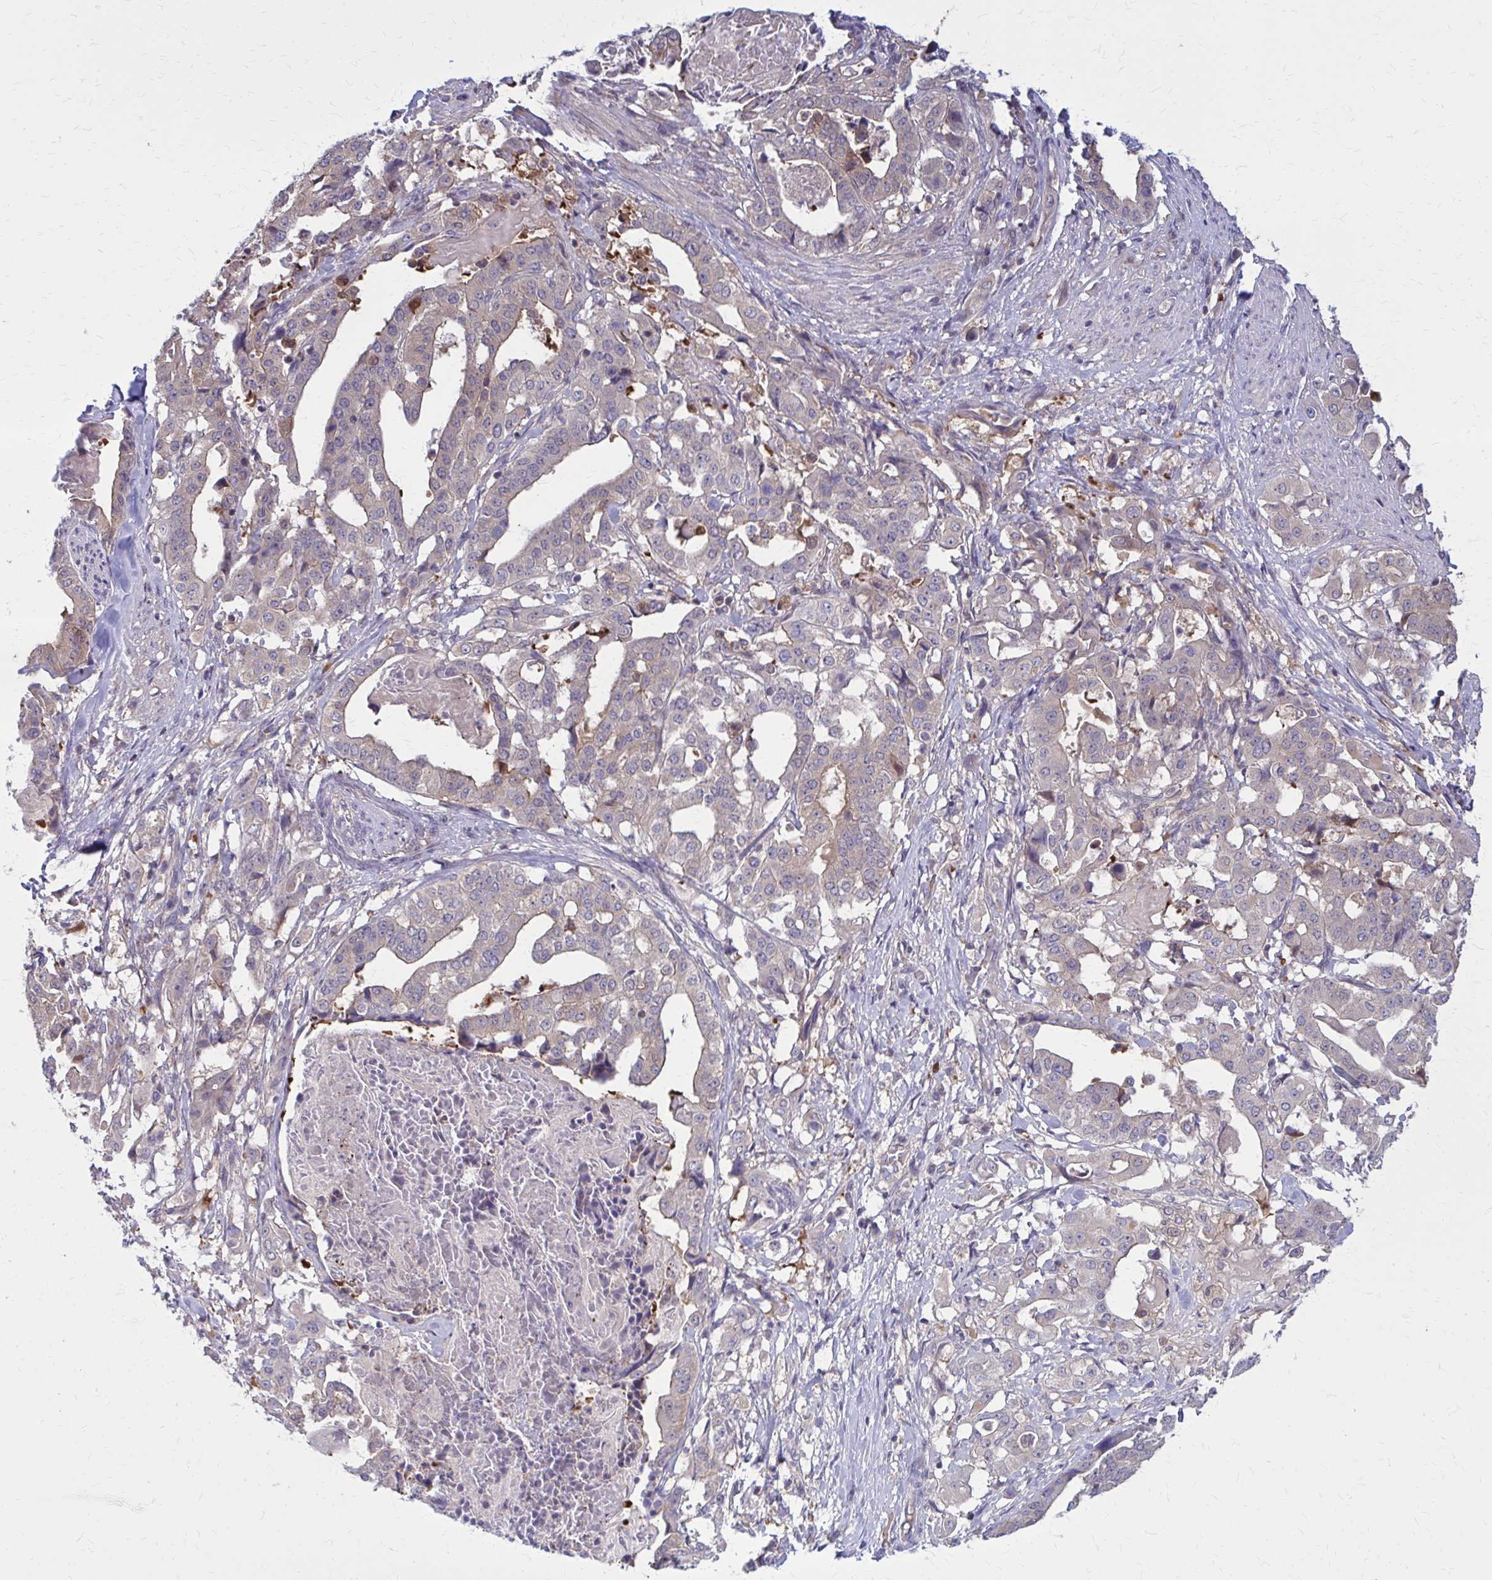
{"staining": {"intensity": "weak", "quantity": "<25%", "location": "cytoplasmic/membranous"}, "tissue": "stomach cancer", "cell_type": "Tumor cells", "image_type": "cancer", "snomed": [{"axis": "morphology", "description": "Adenocarcinoma, NOS"}, {"axis": "topography", "description": "Stomach"}], "caption": "Immunohistochemistry photomicrograph of neoplastic tissue: stomach cancer stained with DAB demonstrates no significant protein positivity in tumor cells.", "gene": "DBI", "patient": {"sex": "male", "age": 48}}